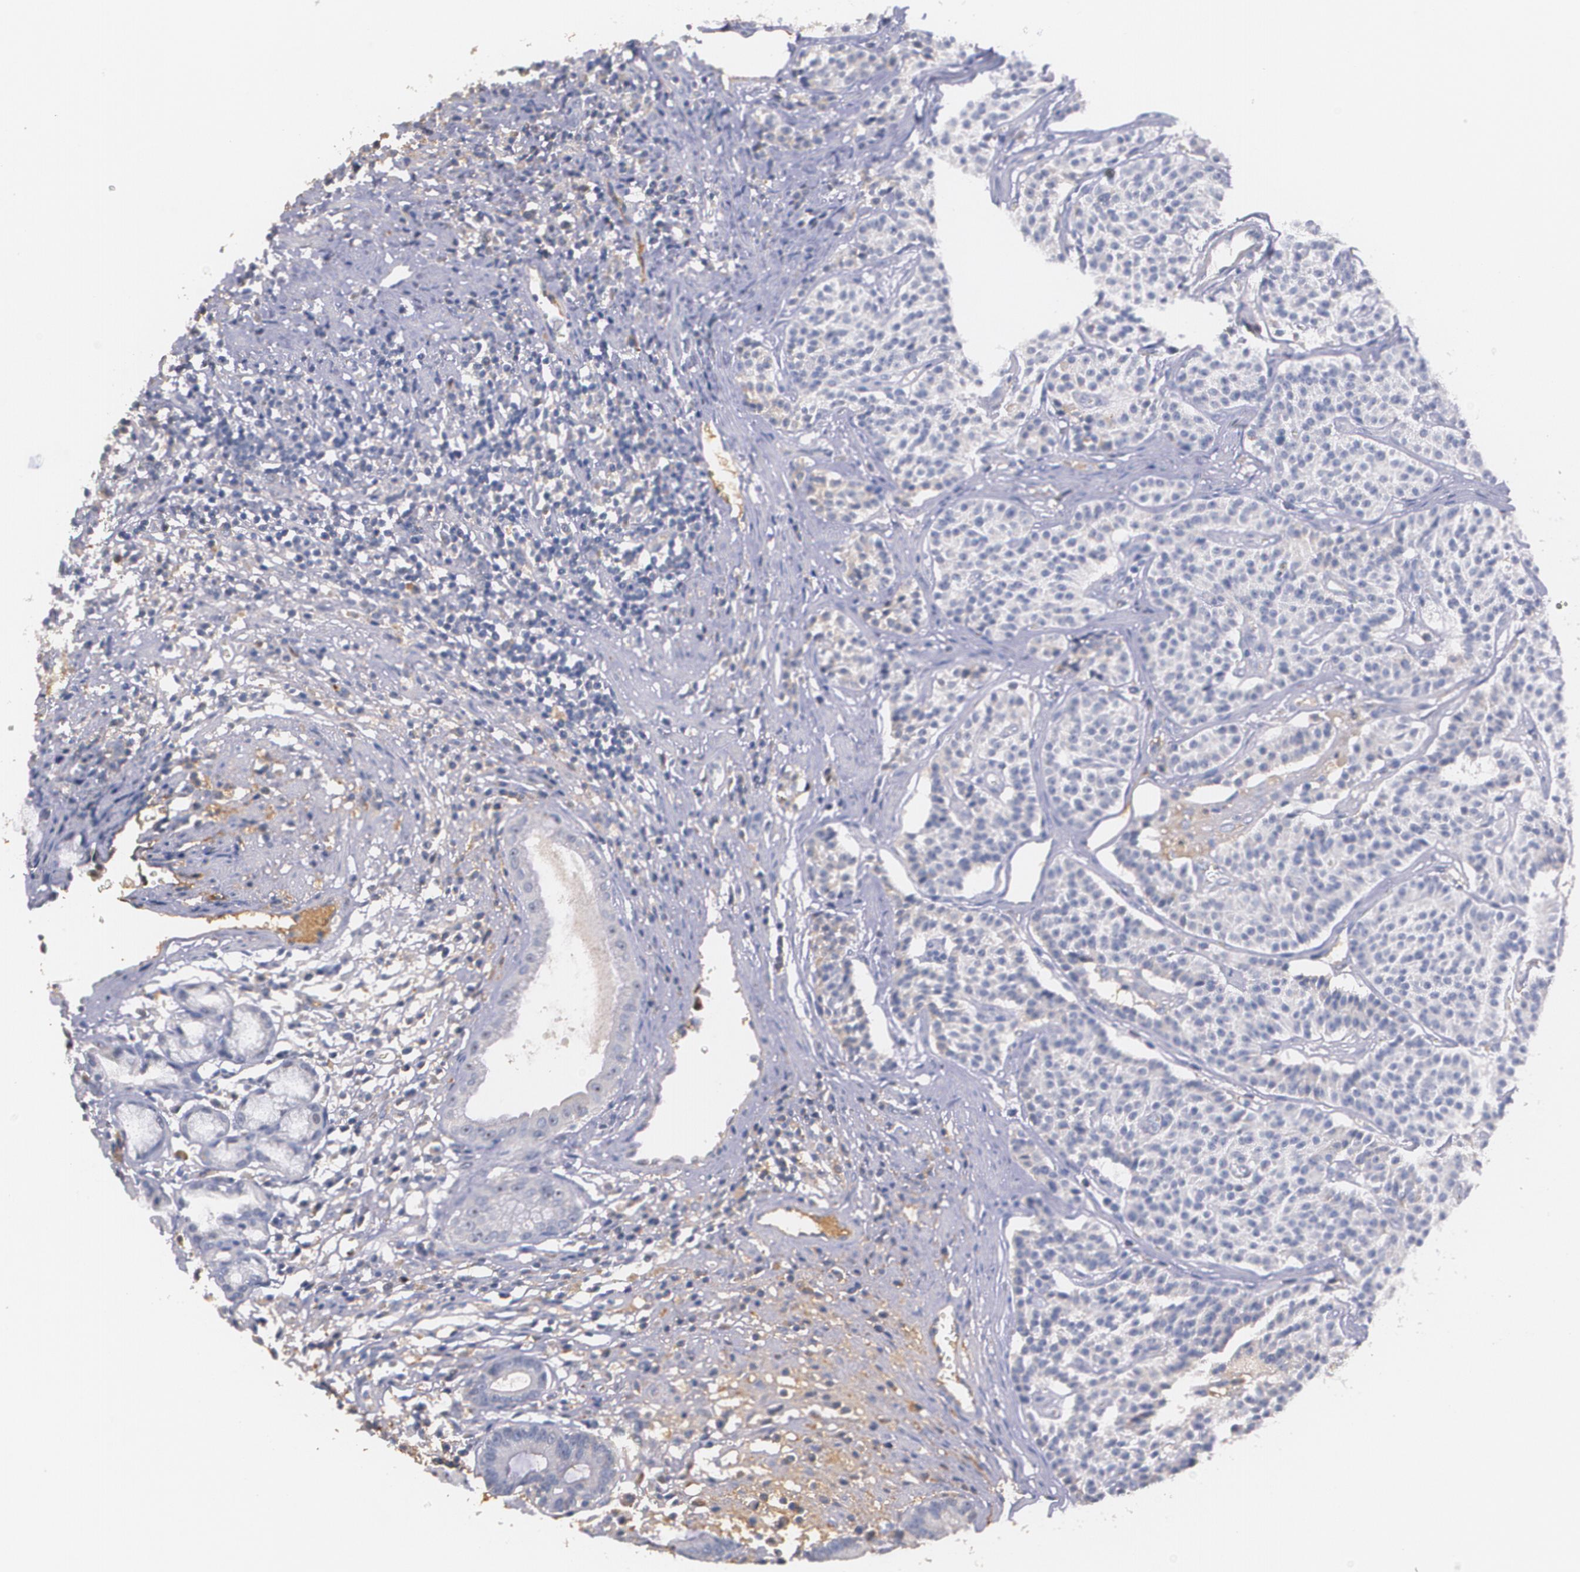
{"staining": {"intensity": "weak", "quantity": "25%-75%", "location": "cytoplasmic/membranous"}, "tissue": "carcinoid", "cell_type": "Tumor cells", "image_type": "cancer", "snomed": [{"axis": "morphology", "description": "Carcinoid, malignant, NOS"}, {"axis": "topography", "description": "Stomach"}], "caption": "Human carcinoid stained with a brown dye shows weak cytoplasmic/membranous positive positivity in approximately 25%-75% of tumor cells.", "gene": "AMBP", "patient": {"sex": "female", "age": 76}}